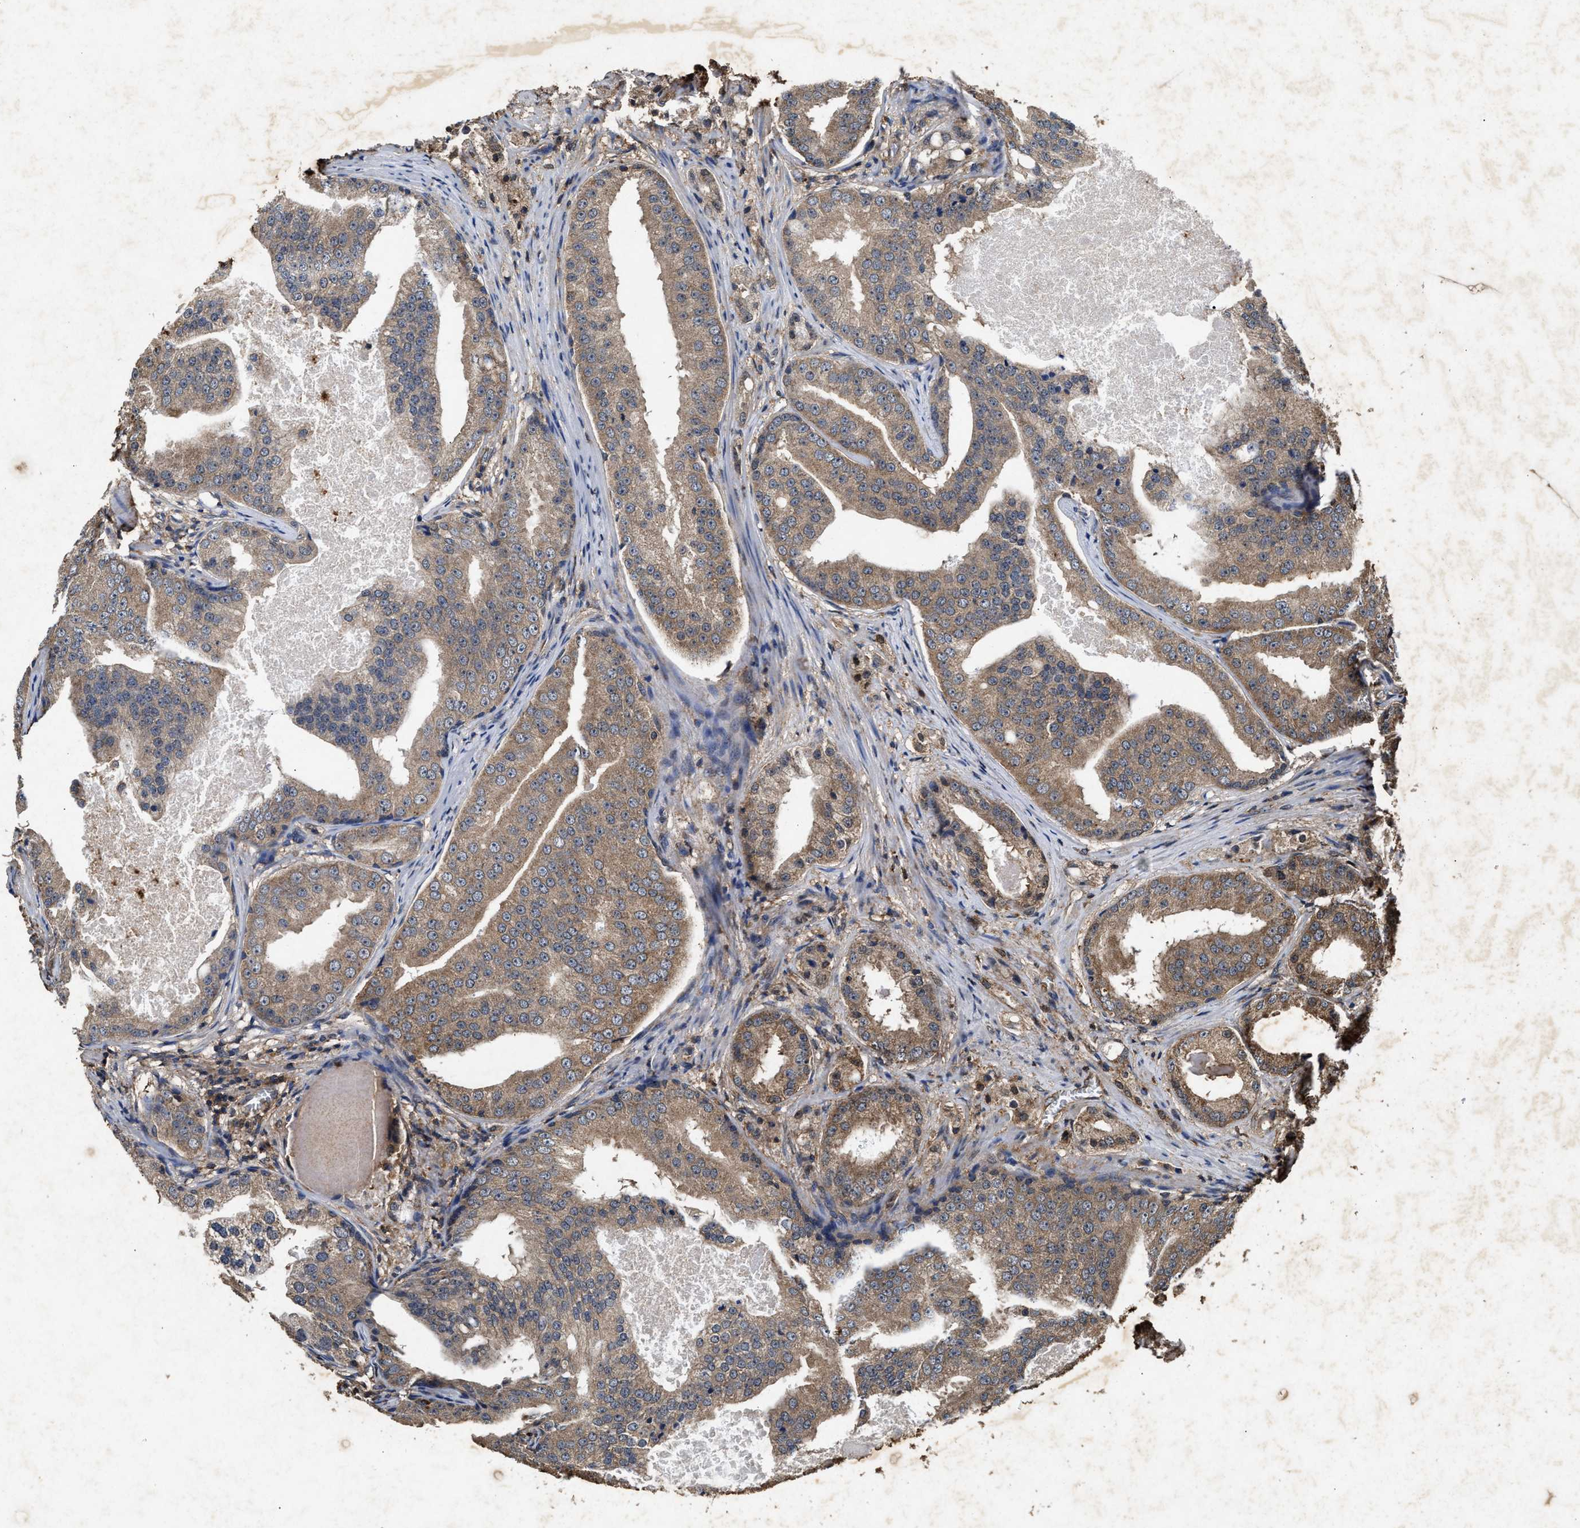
{"staining": {"intensity": "moderate", "quantity": ">75%", "location": "cytoplasmic/membranous"}, "tissue": "prostate cancer", "cell_type": "Tumor cells", "image_type": "cancer", "snomed": [{"axis": "morphology", "description": "Adenocarcinoma, High grade"}, {"axis": "topography", "description": "Prostate"}], "caption": "This image displays immunohistochemistry staining of prostate adenocarcinoma (high-grade), with medium moderate cytoplasmic/membranous expression in about >75% of tumor cells.", "gene": "PDAP1", "patient": {"sex": "male", "age": 68}}